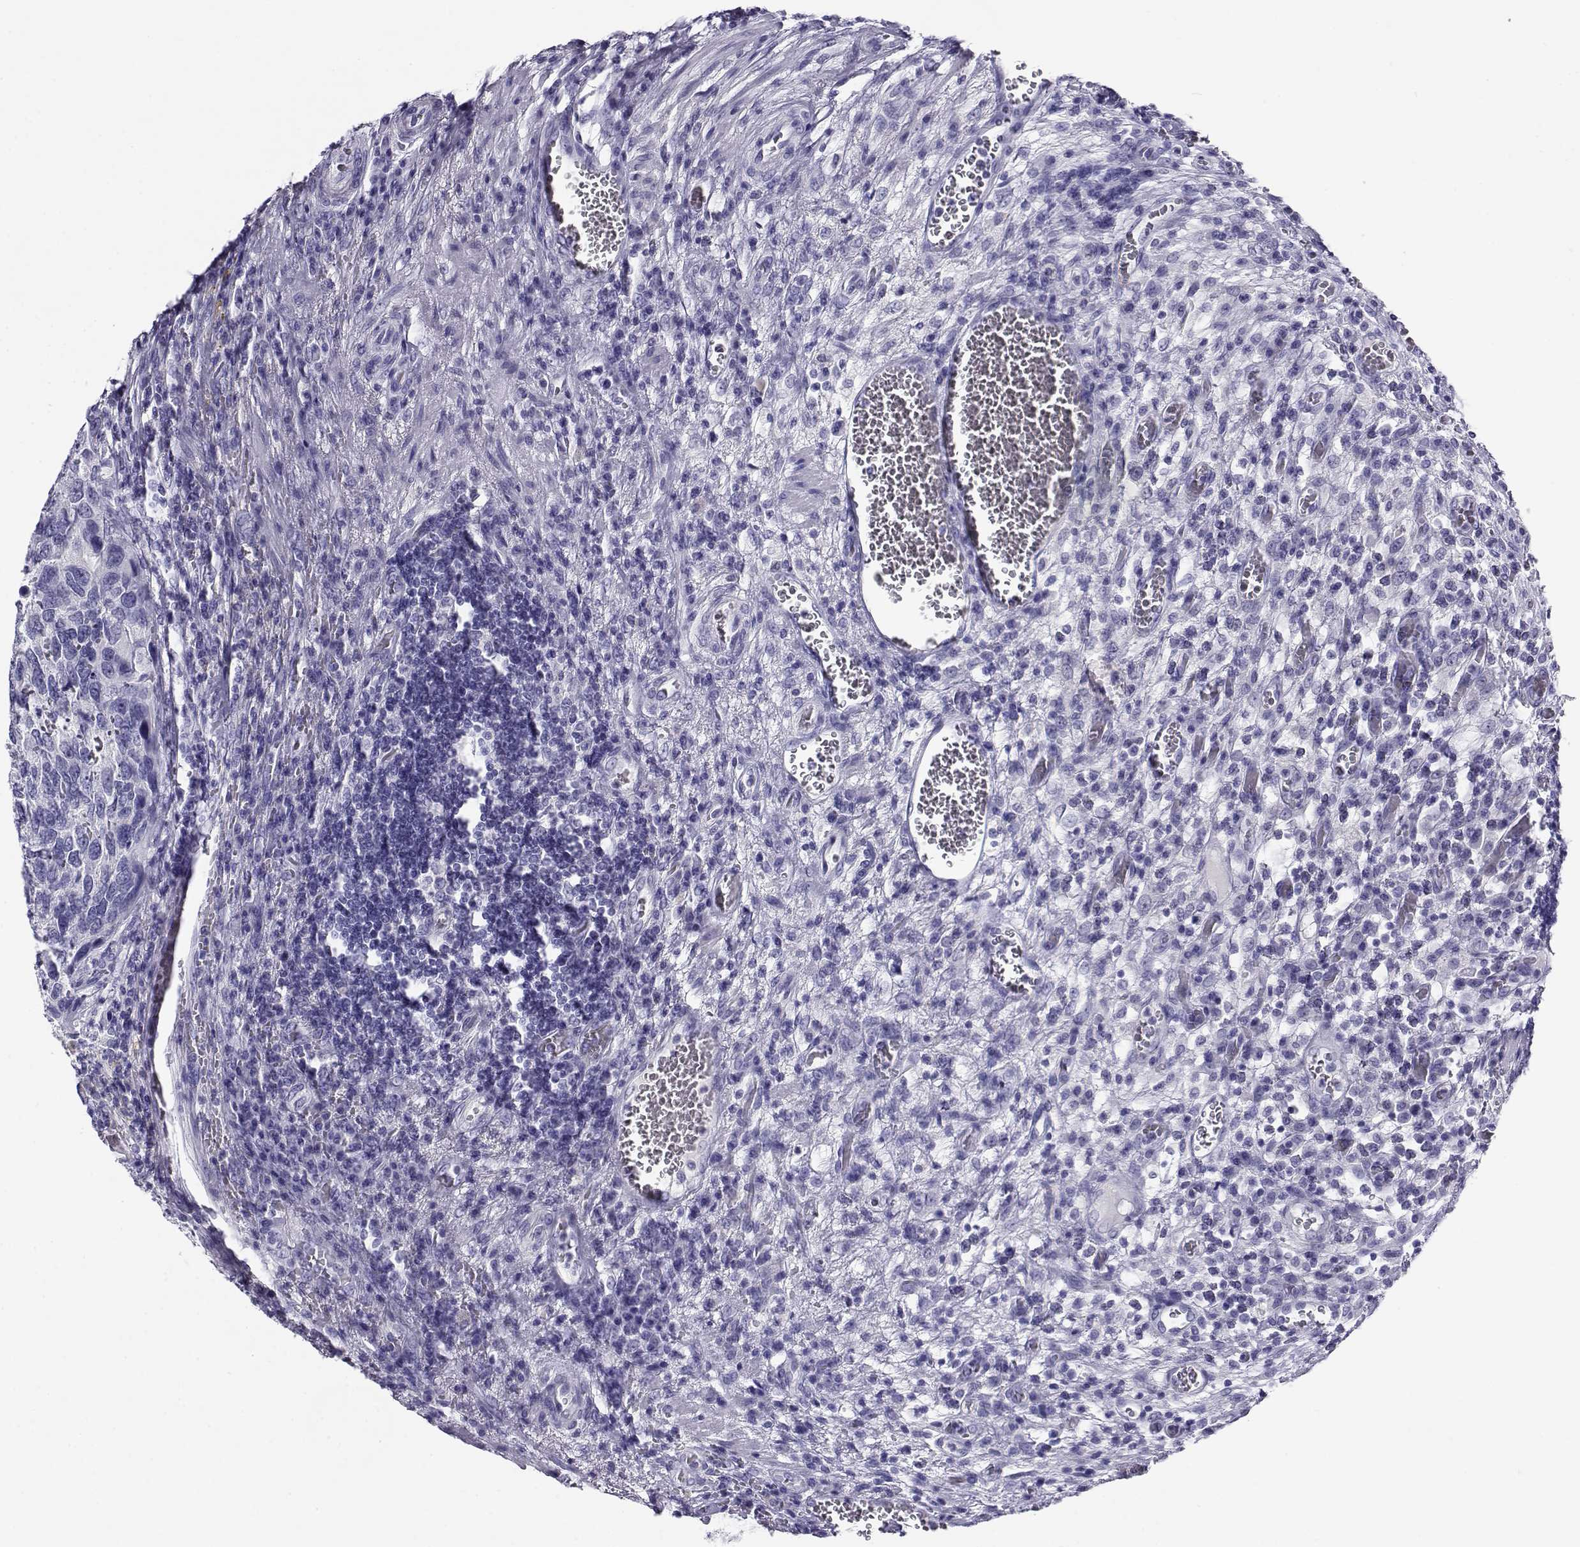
{"staining": {"intensity": "negative", "quantity": "none", "location": "none"}, "tissue": "urothelial cancer", "cell_type": "Tumor cells", "image_type": "cancer", "snomed": [{"axis": "morphology", "description": "Urothelial carcinoma, High grade"}, {"axis": "topography", "description": "Urinary bladder"}], "caption": "Tumor cells are negative for protein expression in human urothelial cancer.", "gene": "RHOXF2", "patient": {"sex": "male", "age": 60}}